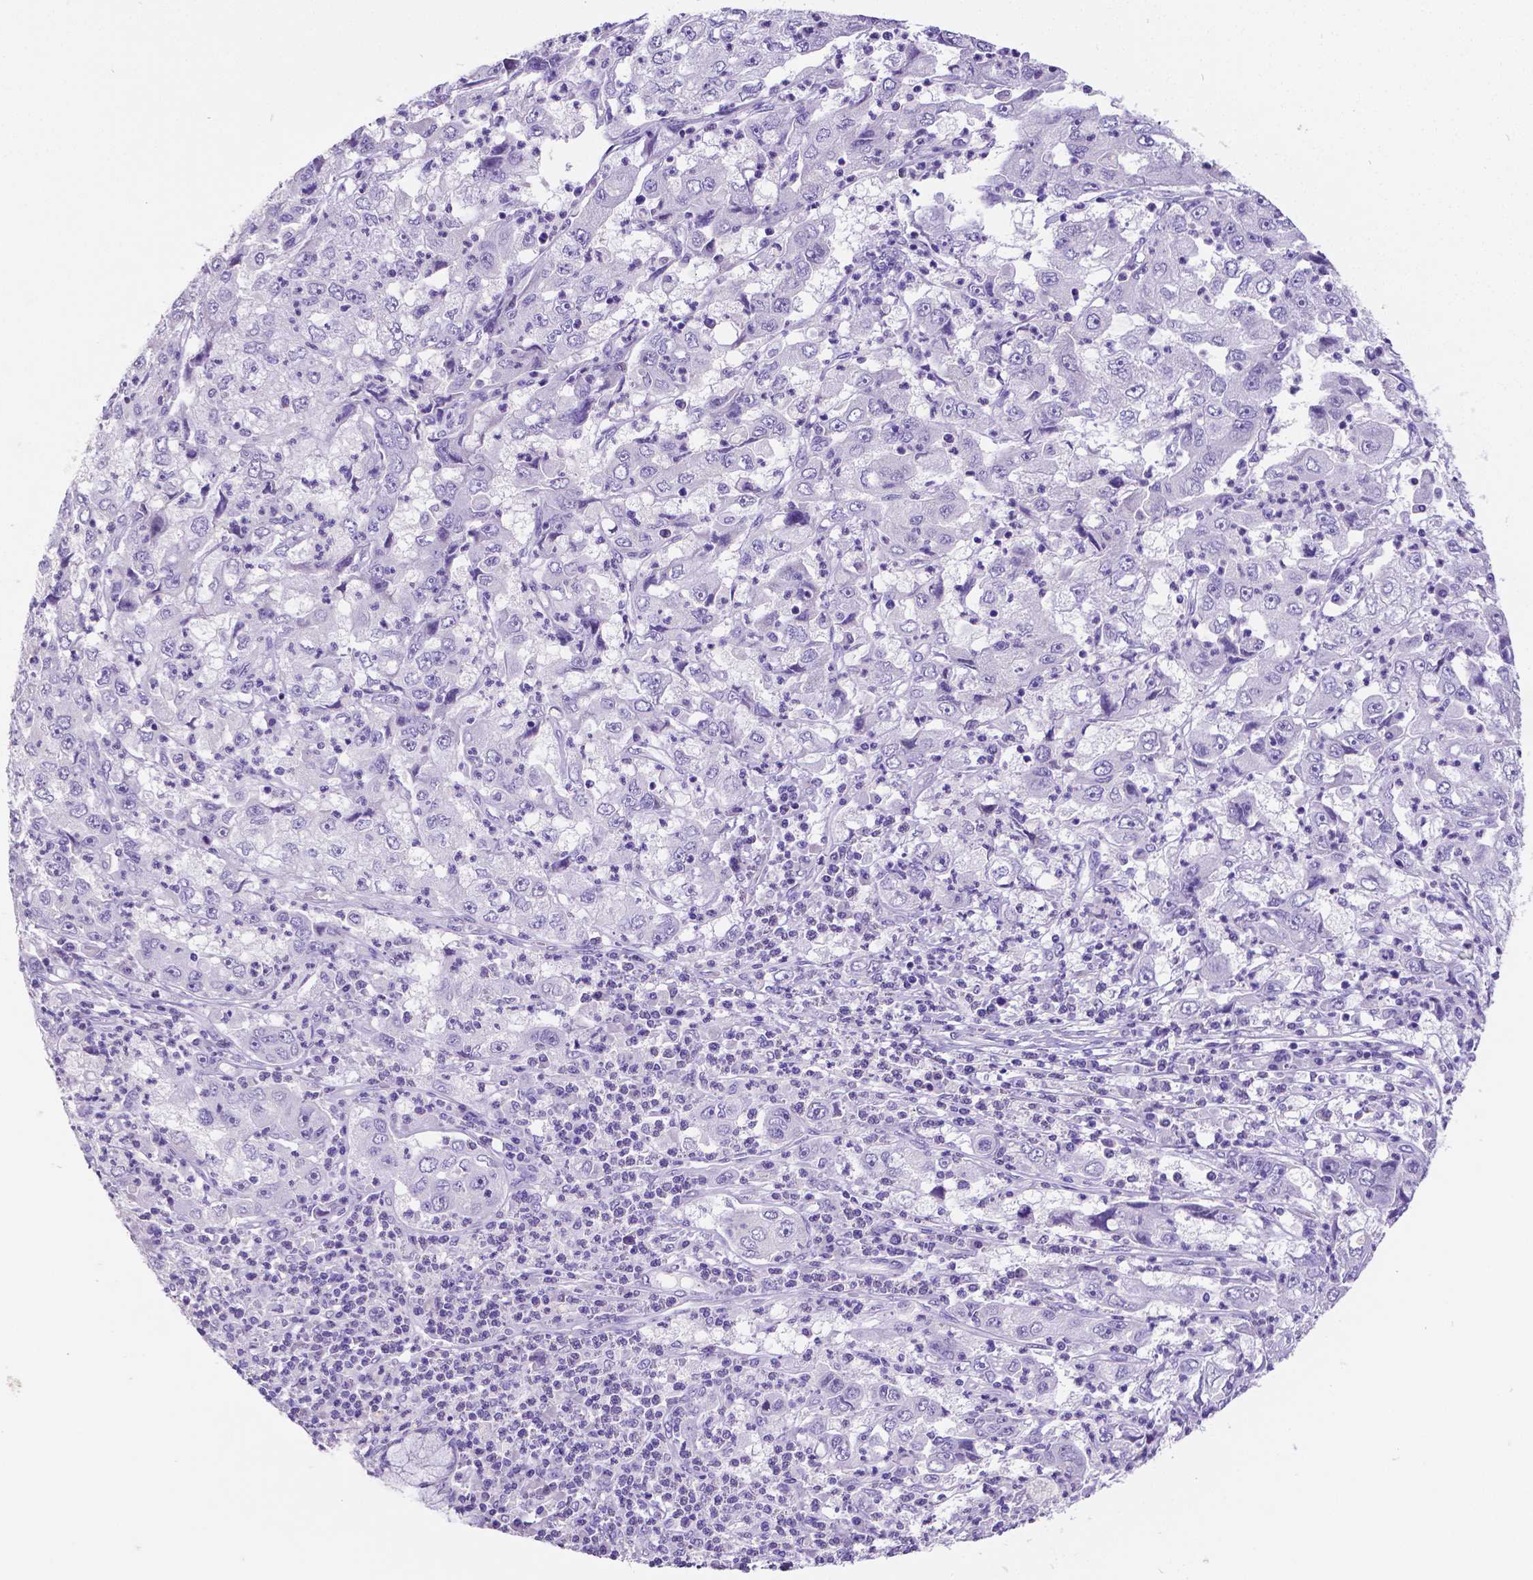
{"staining": {"intensity": "negative", "quantity": "none", "location": "none"}, "tissue": "cervical cancer", "cell_type": "Tumor cells", "image_type": "cancer", "snomed": [{"axis": "morphology", "description": "Squamous cell carcinoma, NOS"}, {"axis": "topography", "description": "Cervix"}], "caption": "Cervical cancer was stained to show a protein in brown. There is no significant staining in tumor cells.", "gene": "SATB2", "patient": {"sex": "female", "age": 36}}